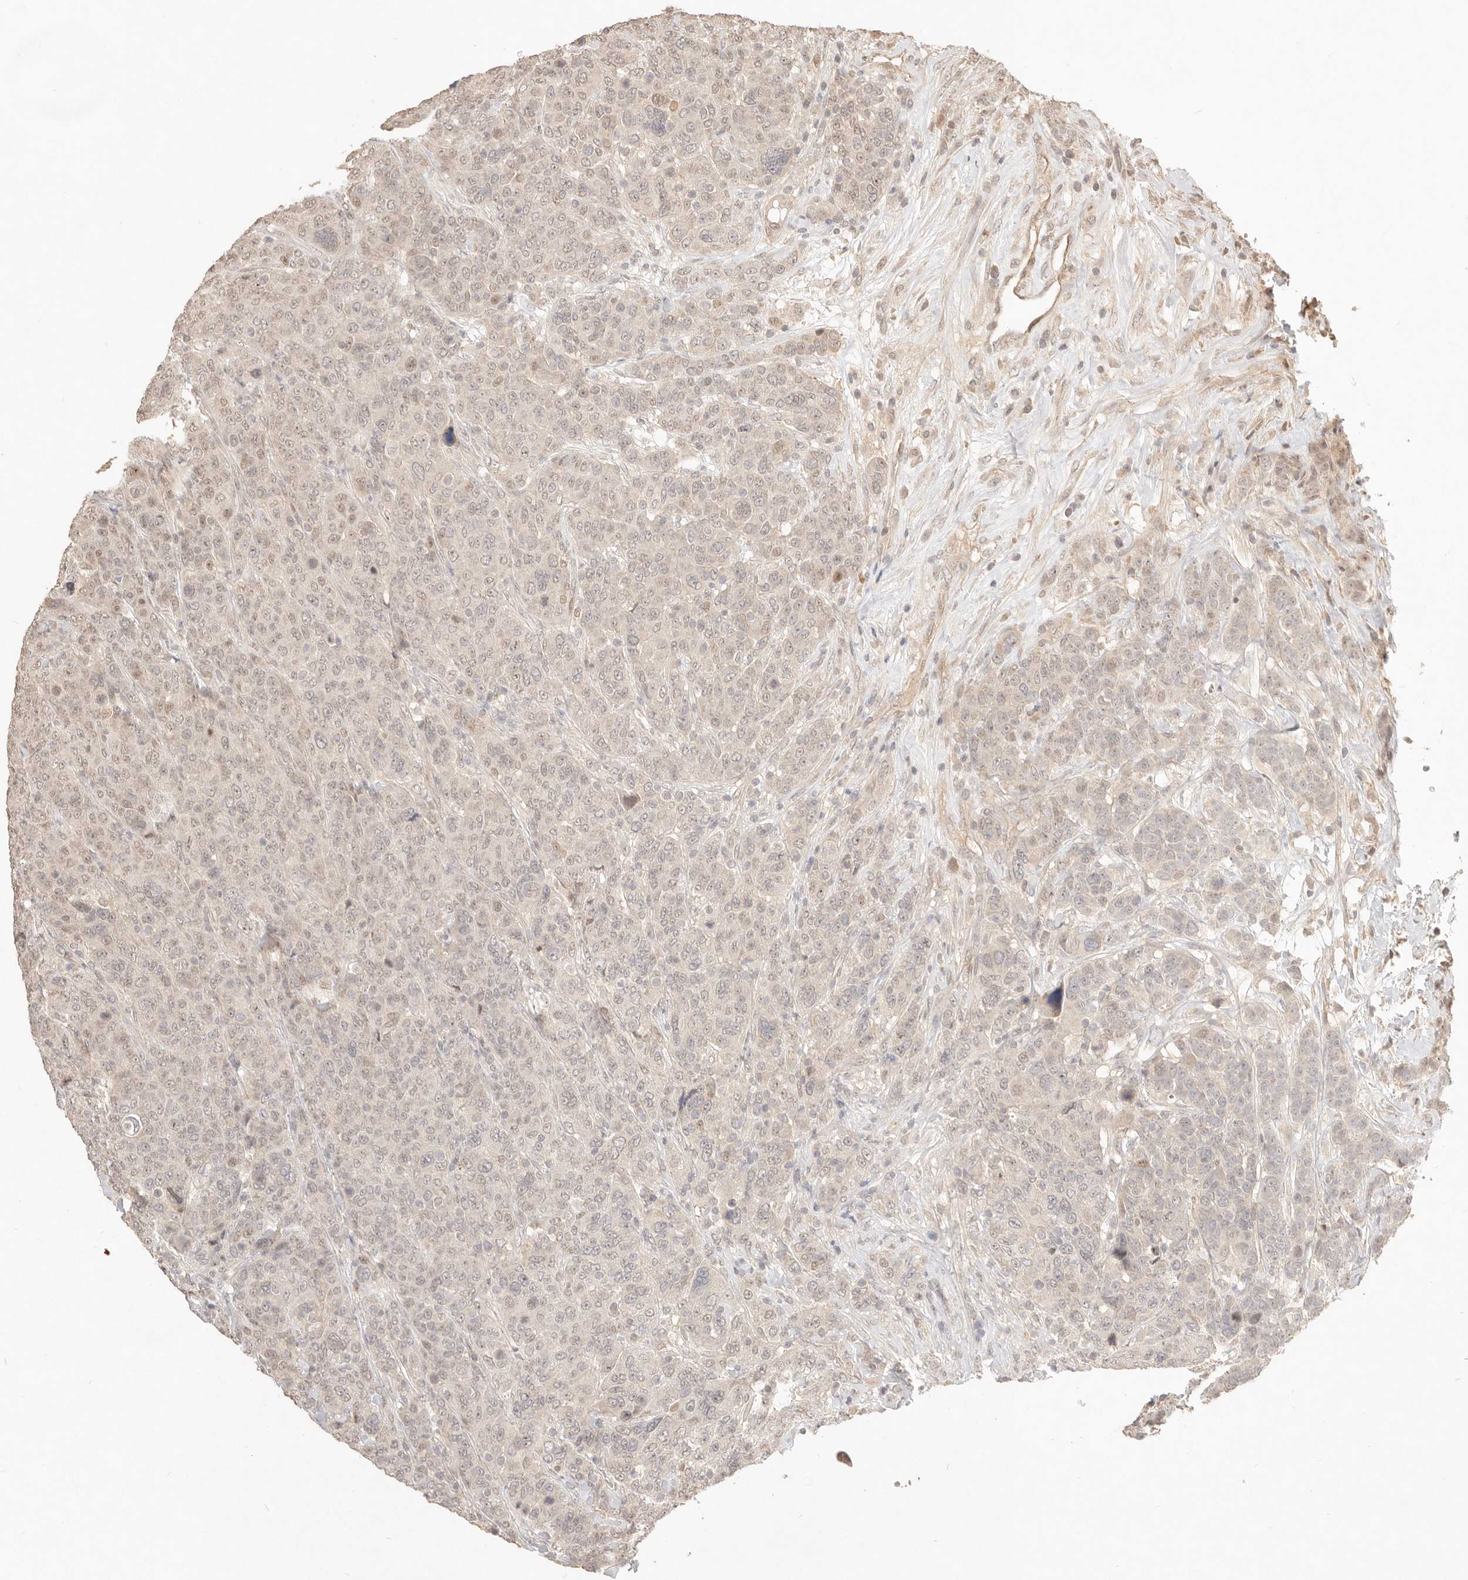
{"staining": {"intensity": "weak", "quantity": ">75%", "location": "nuclear"}, "tissue": "breast cancer", "cell_type": "Tumor cells", "image_type": "cancer", "snomed": [{"axis": "morphology", "description": "Duct carcinoma"}, {"axis": "topography", "description": "Breast"}], "caption": "DAB immunohistochemical staining of breast intraductal carcinoma displays weak nuclear protein positivity in approximately >75% of tumor cells. (DAB (3,3'-diaminobenzidine) = brown stain, brightfield microscopy at high magnification).", "gene": "MEP1A", "patient": {"sex": "female", "age": 37}}